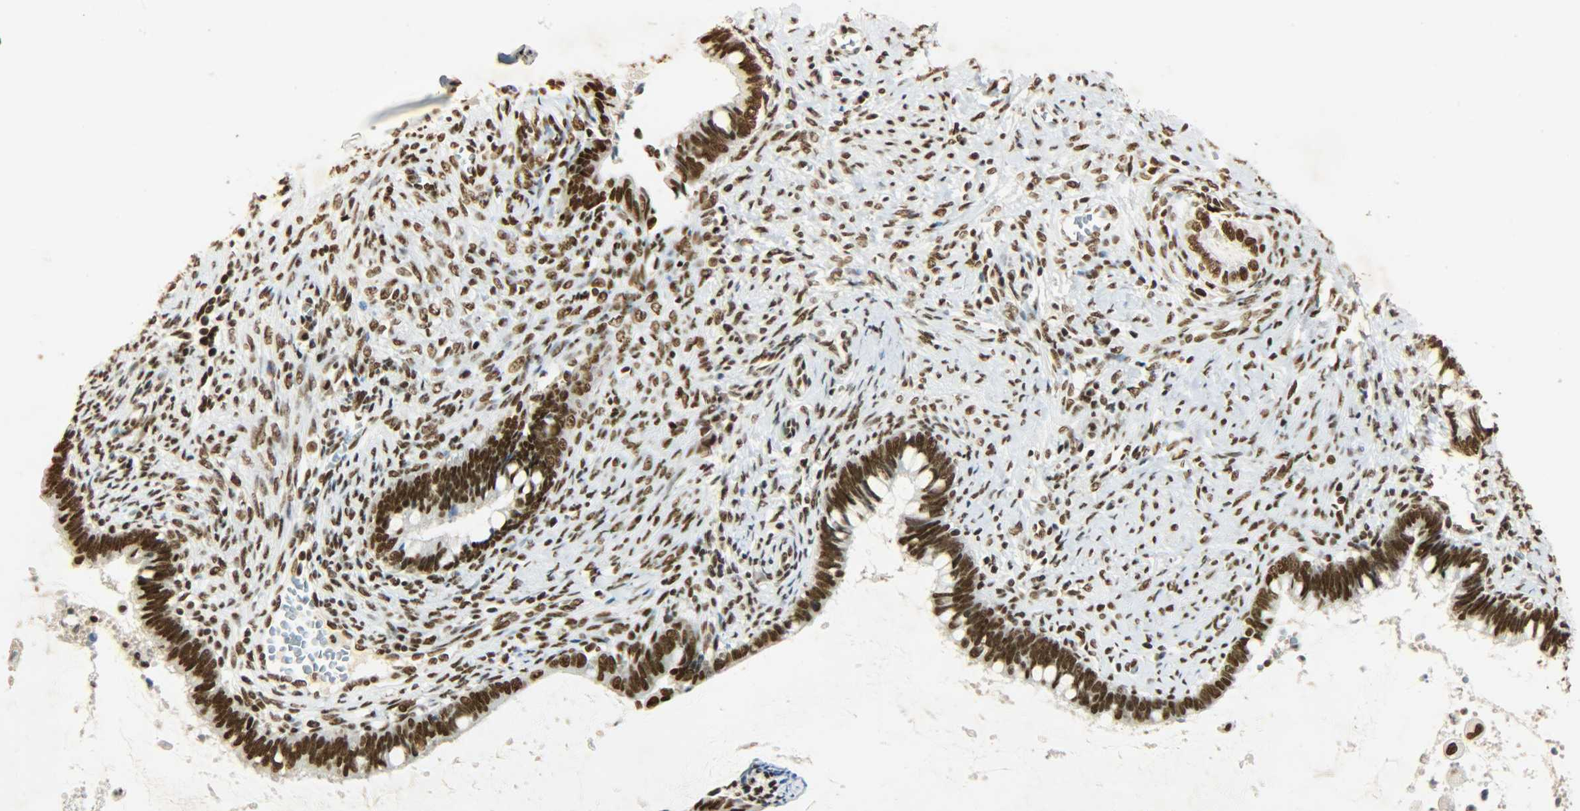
{"staining": {"intensity": "strong", "quantity": ">75%", "location": "nuclear"}, "tissue": "cervical cancer", "cell_type": "Tumor cells", "image_type": "cancer", "snomed": [{"axis": "morphology", "description": "Adenocarcinoma, NOS"}, {"axis": "topography", "description": "Cervix"}], "caption": "Cervical adenocarcinoma stained with a brown dye exhibits strong nuclear positive expression in about >75% of tumor cells.", "gene": "KHDRBS1", "patient": {"sex": "female", "age": 44}}